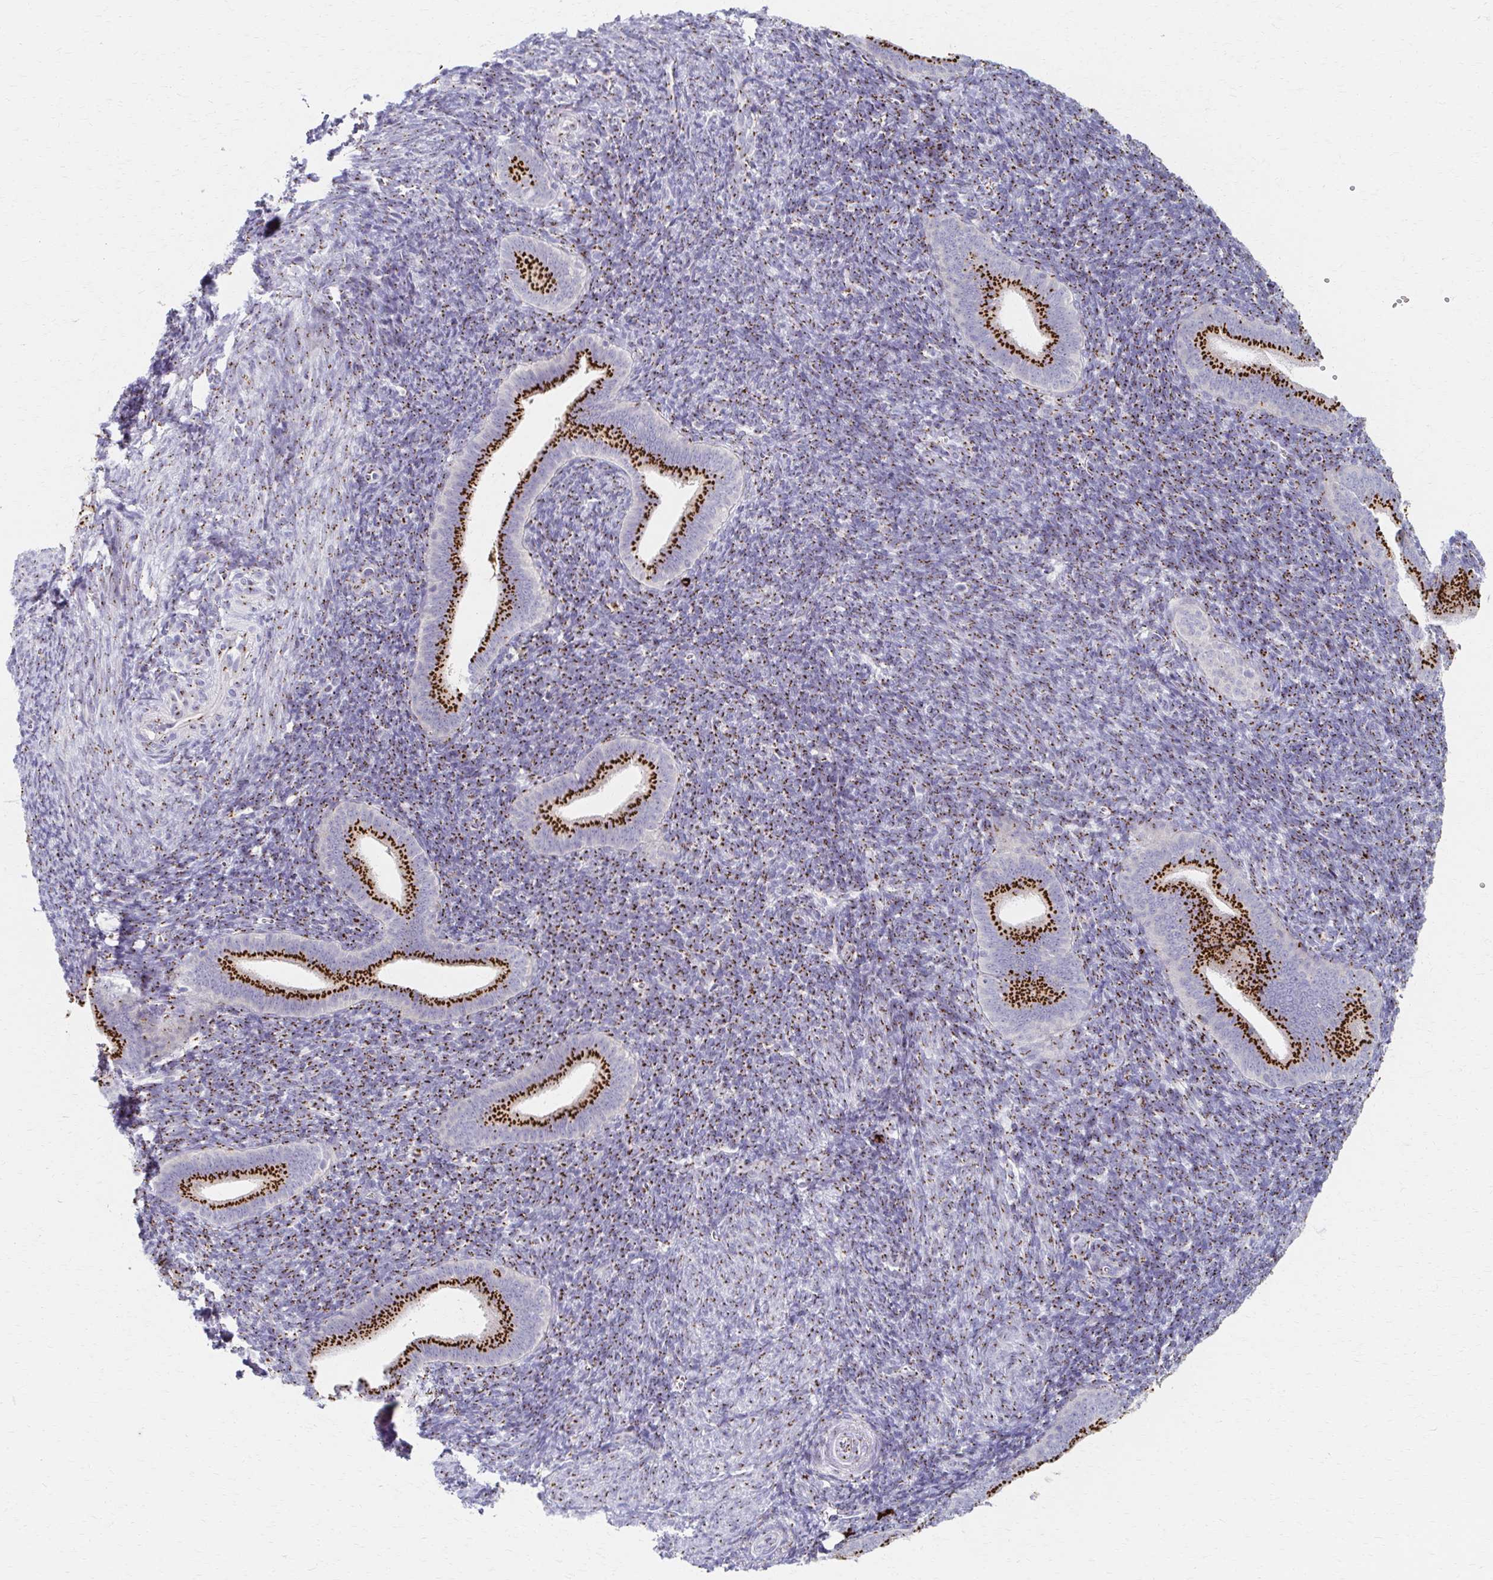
{"staining": {"intensity": "moderate", "quantity": "25%-75%", "location": "cytoplasmic/membranous"}, "tissue": "endometrium", "cell_type": "Cells in endometrial stroma", "image_type": "normal", "snomed": [{"axis": "morphology", "description": "Normal tissue, NOS"}, {"axis": "topography", "description": "Endometrium"}], "caption": "This micrograph shows immunohistochemistry (IHC) staining of normal endometrium, with medium moderate cytoplasmic/membranous staining in approximately 25%-75% of cells in endometrial stroma.", "gene": "ENSG00000254692", "patient": {"sex": "female", "age": 25}}